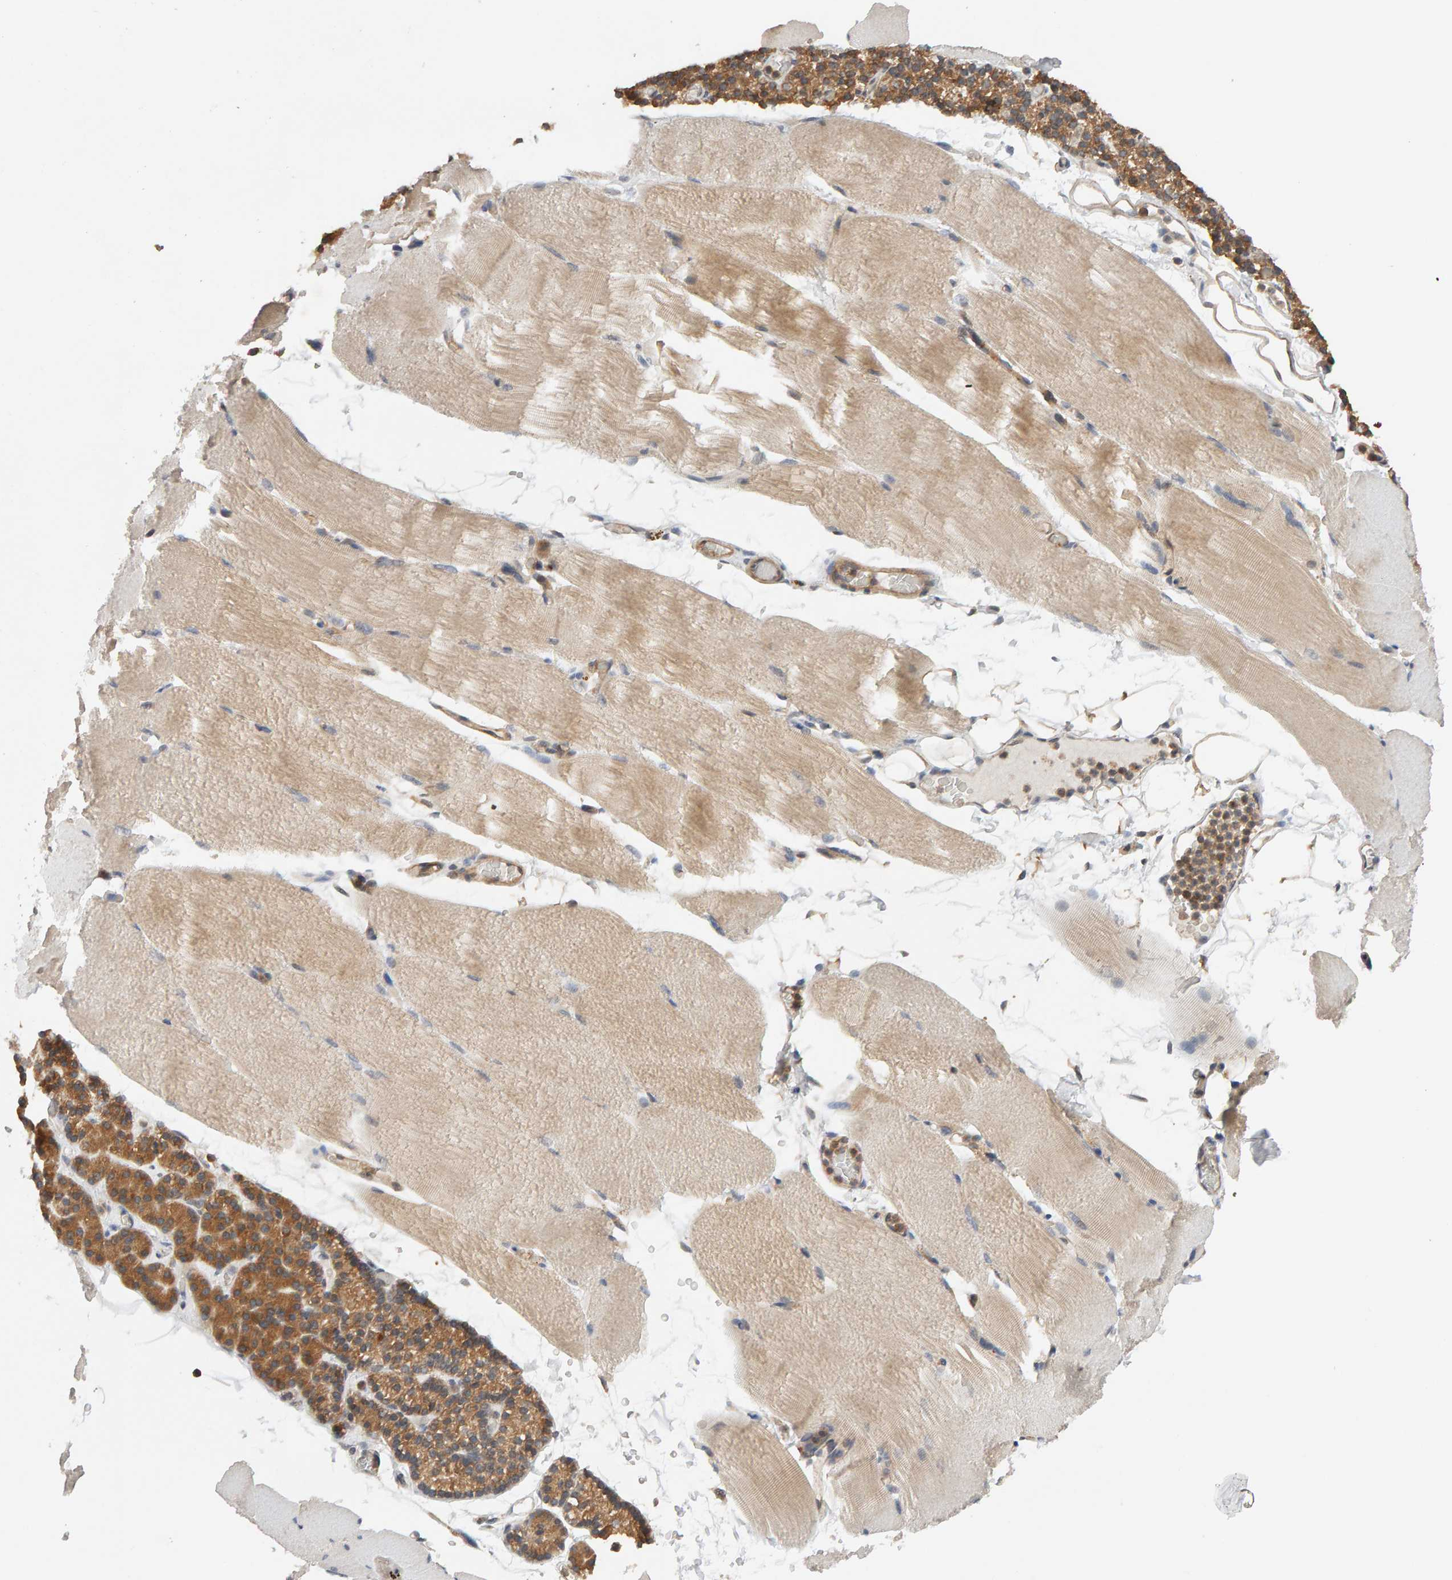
{"staining": {"intensity": "weak", "quantity": "25%-75%", "location": "cytoplasmic/membranous"}, "tissue": "skeletal muscle", "cell_type": "Myocytes", "image_type": "normal", "snomed": [{"axis": "morphology", "description": "Normal tissue, NOS"}, {"axis": "topography", "description": "Skeletal muscle"}, {"axis": "topography", "description": "Parathyroid gland"}], "caption": "Myocytes exhibit low levels of weak cytoplasmic/membranous staining in approximately 25%-75% of cells in unremarkable human skeletal muscle.", "gene": "DNAJC7", "patient": {"sex": "female", "age": 37}}